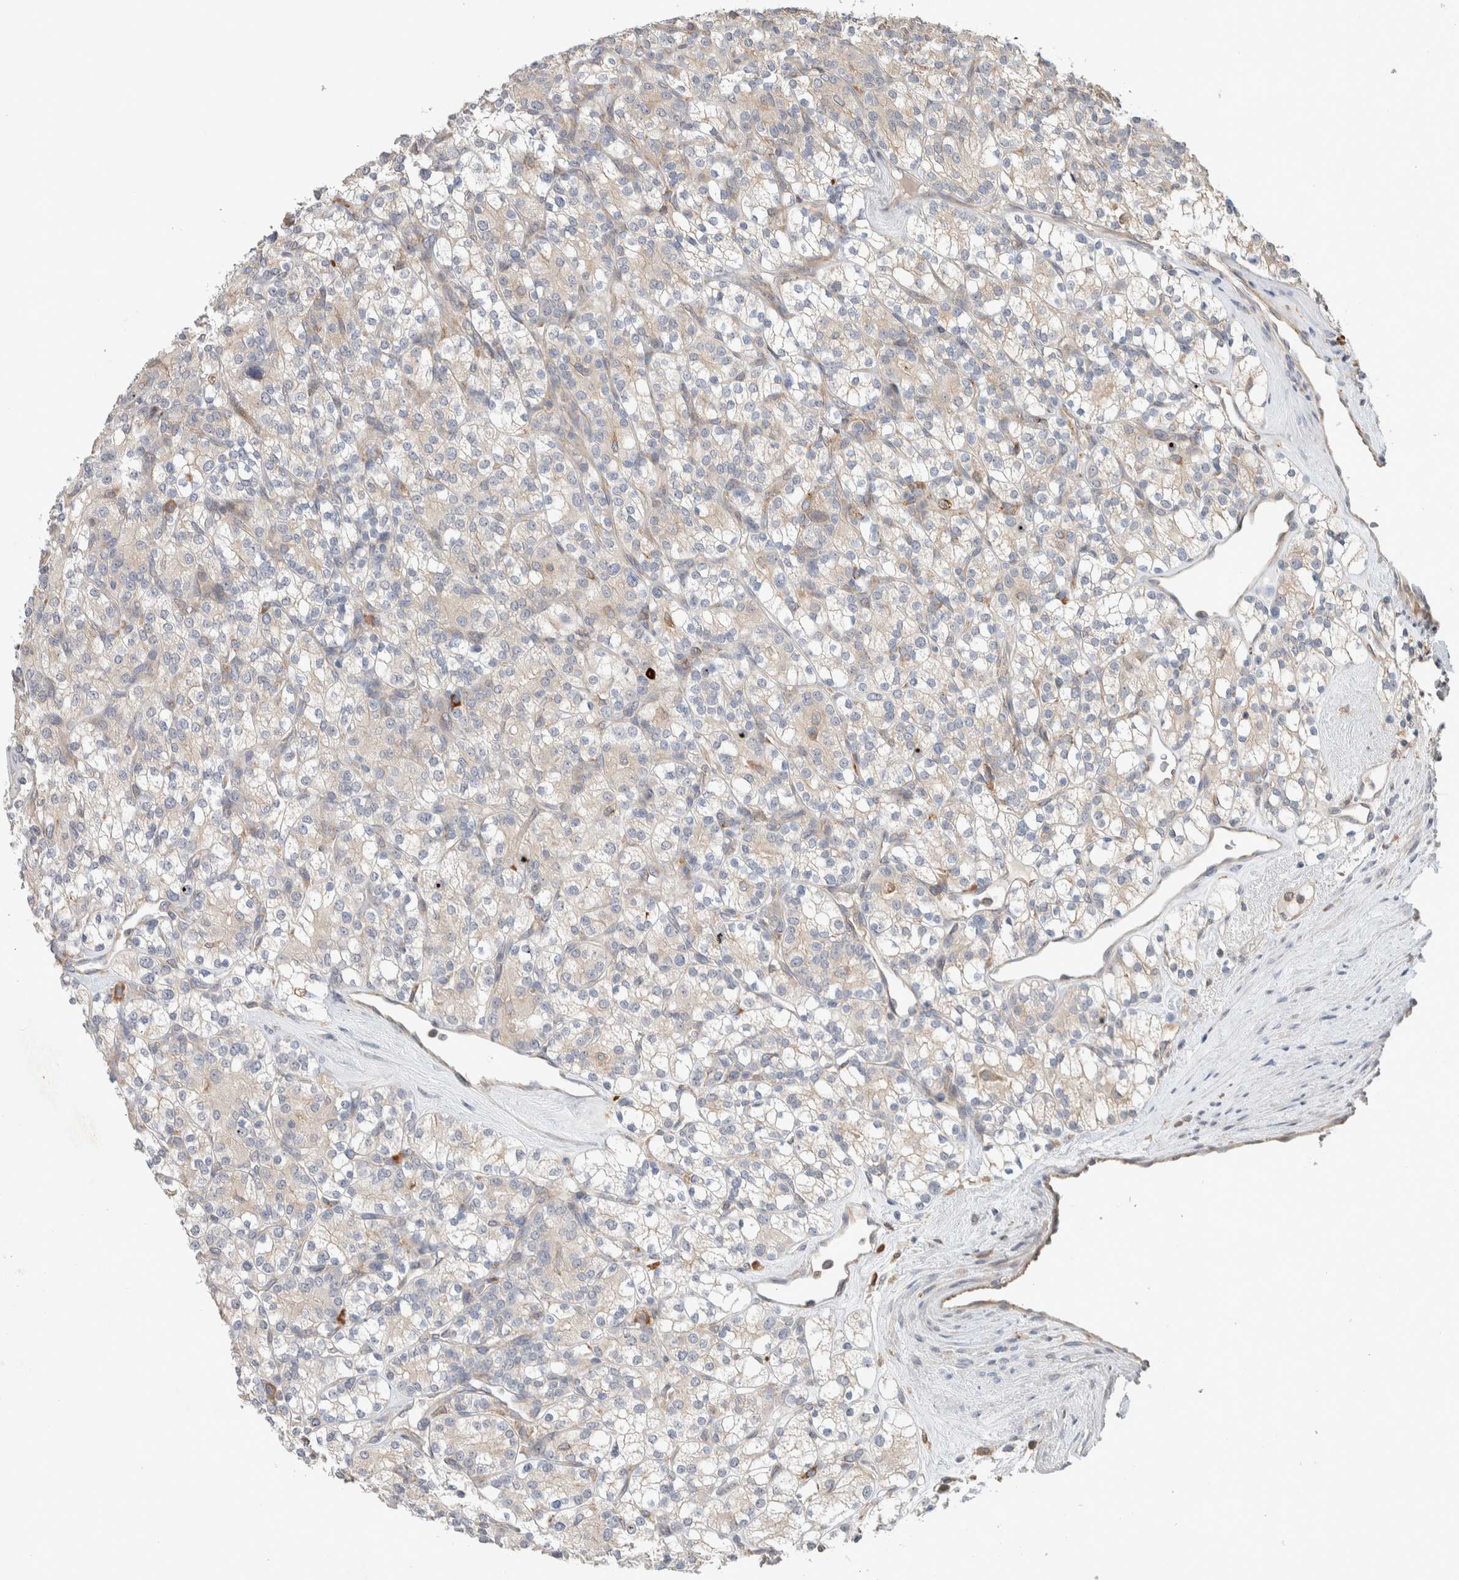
{"staining": {"intensity": "weak", "quantity": "<25%", "location": "cytoplasmic/membranous"}, "tissue": "renal cancer", "cell_type": "Tumor cells", "image_type": "cancer", "snomed": [{"axis": "morphology", "description": "Adenocarcinoma, NOS"}, {"axis": "topography", "description": "Kidney"}], "caption": "Tumor cells show no significant staining in renal cancer.", "gene": "ADCY8", "patient": {"sex": "male", "age": 77}}